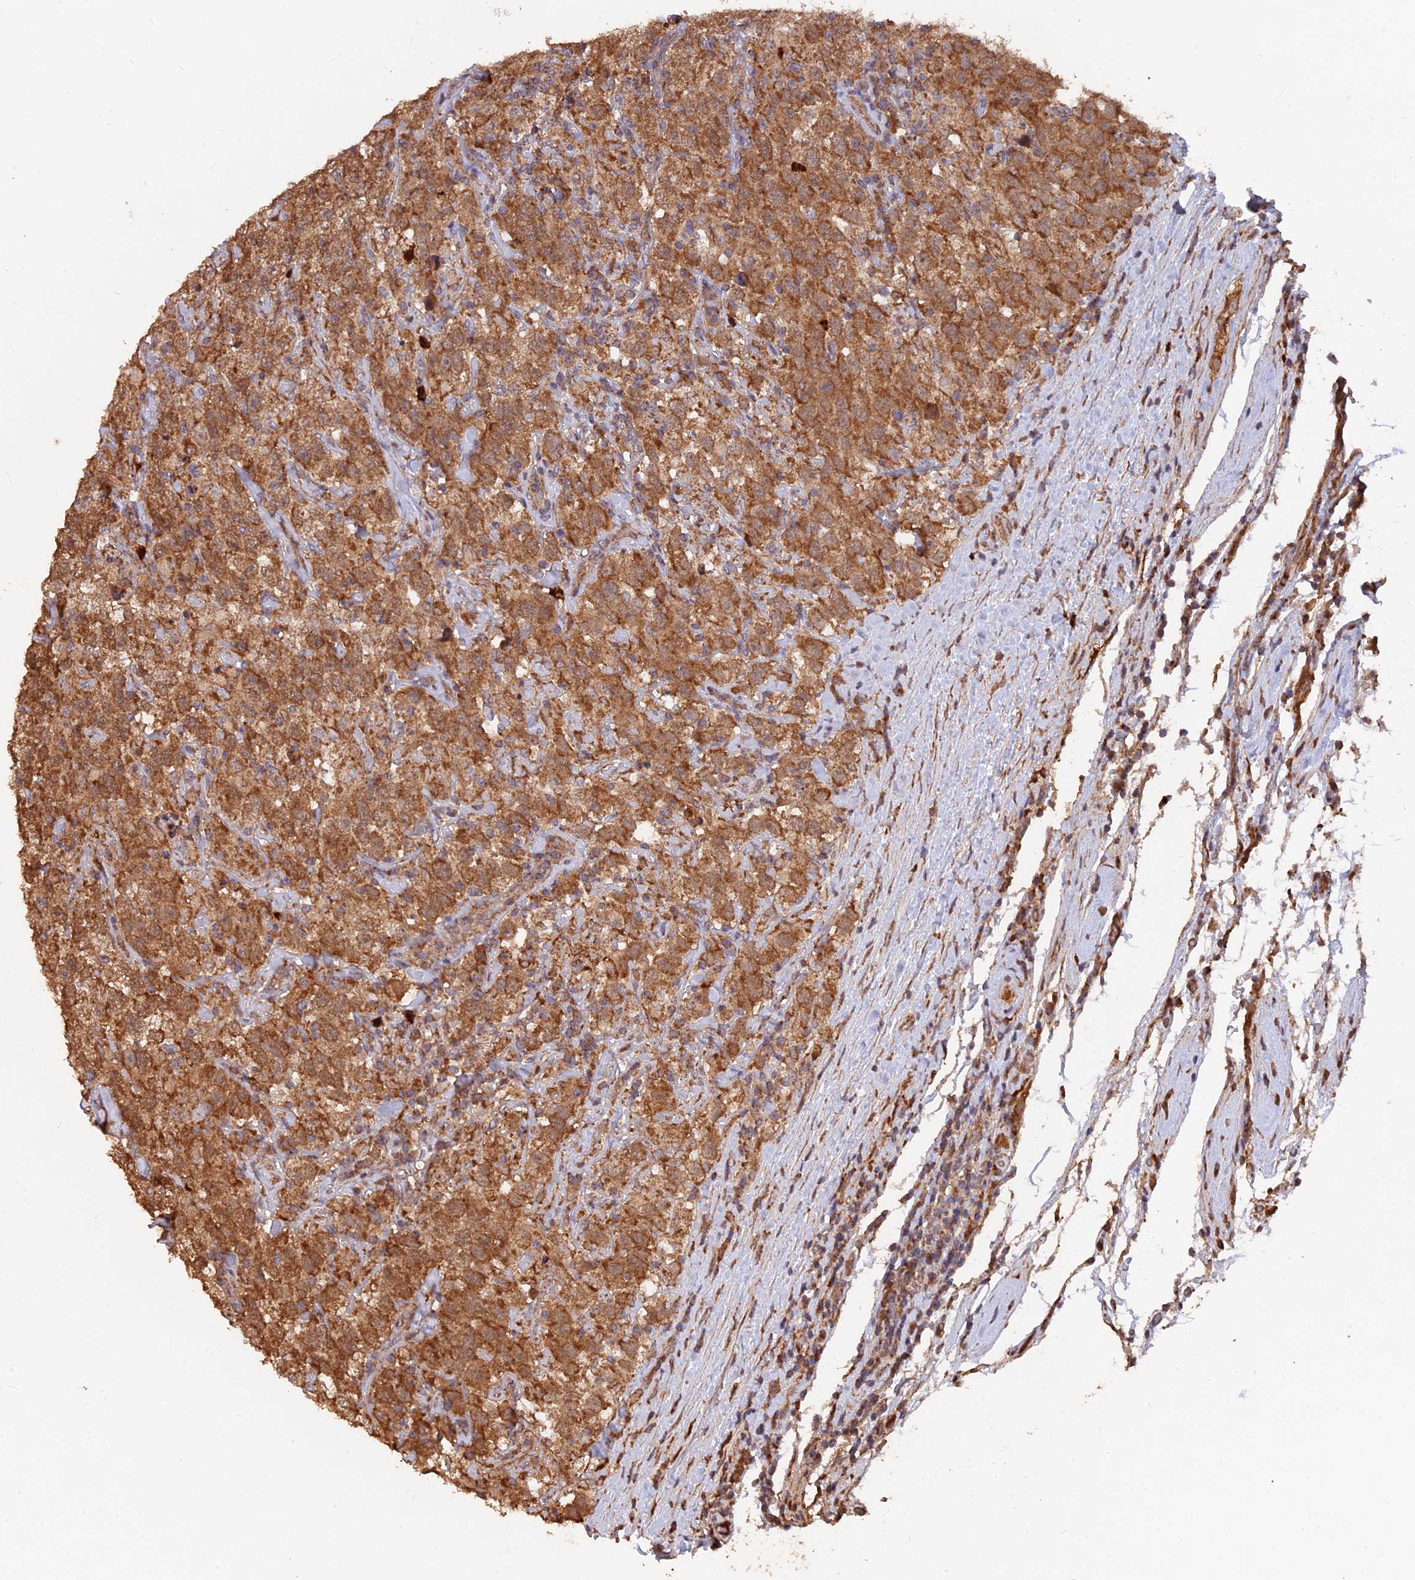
{"staining": {"intensity": "moderate", "quantity": ">75%", "location": "cytoplasmic/membranous"}, "tissue": "testis cancer", "cell_type": "Tumor cells", "image_type": "cancer", "snomed": [{"axis": "morphology", "description": "Seminoma, NOS"}, {"axis": "topography", "description": "Testis"}], "caption": "DAB (3,3'-diaminobenzidine) immunohistochemical staining of testis cancer (seminoma) displays moderate cytoplasmic/membranous protein expression in about >75% of tumor cells.", "gene": "IFT22", "patient": {"sex": "male", "age": 41}}